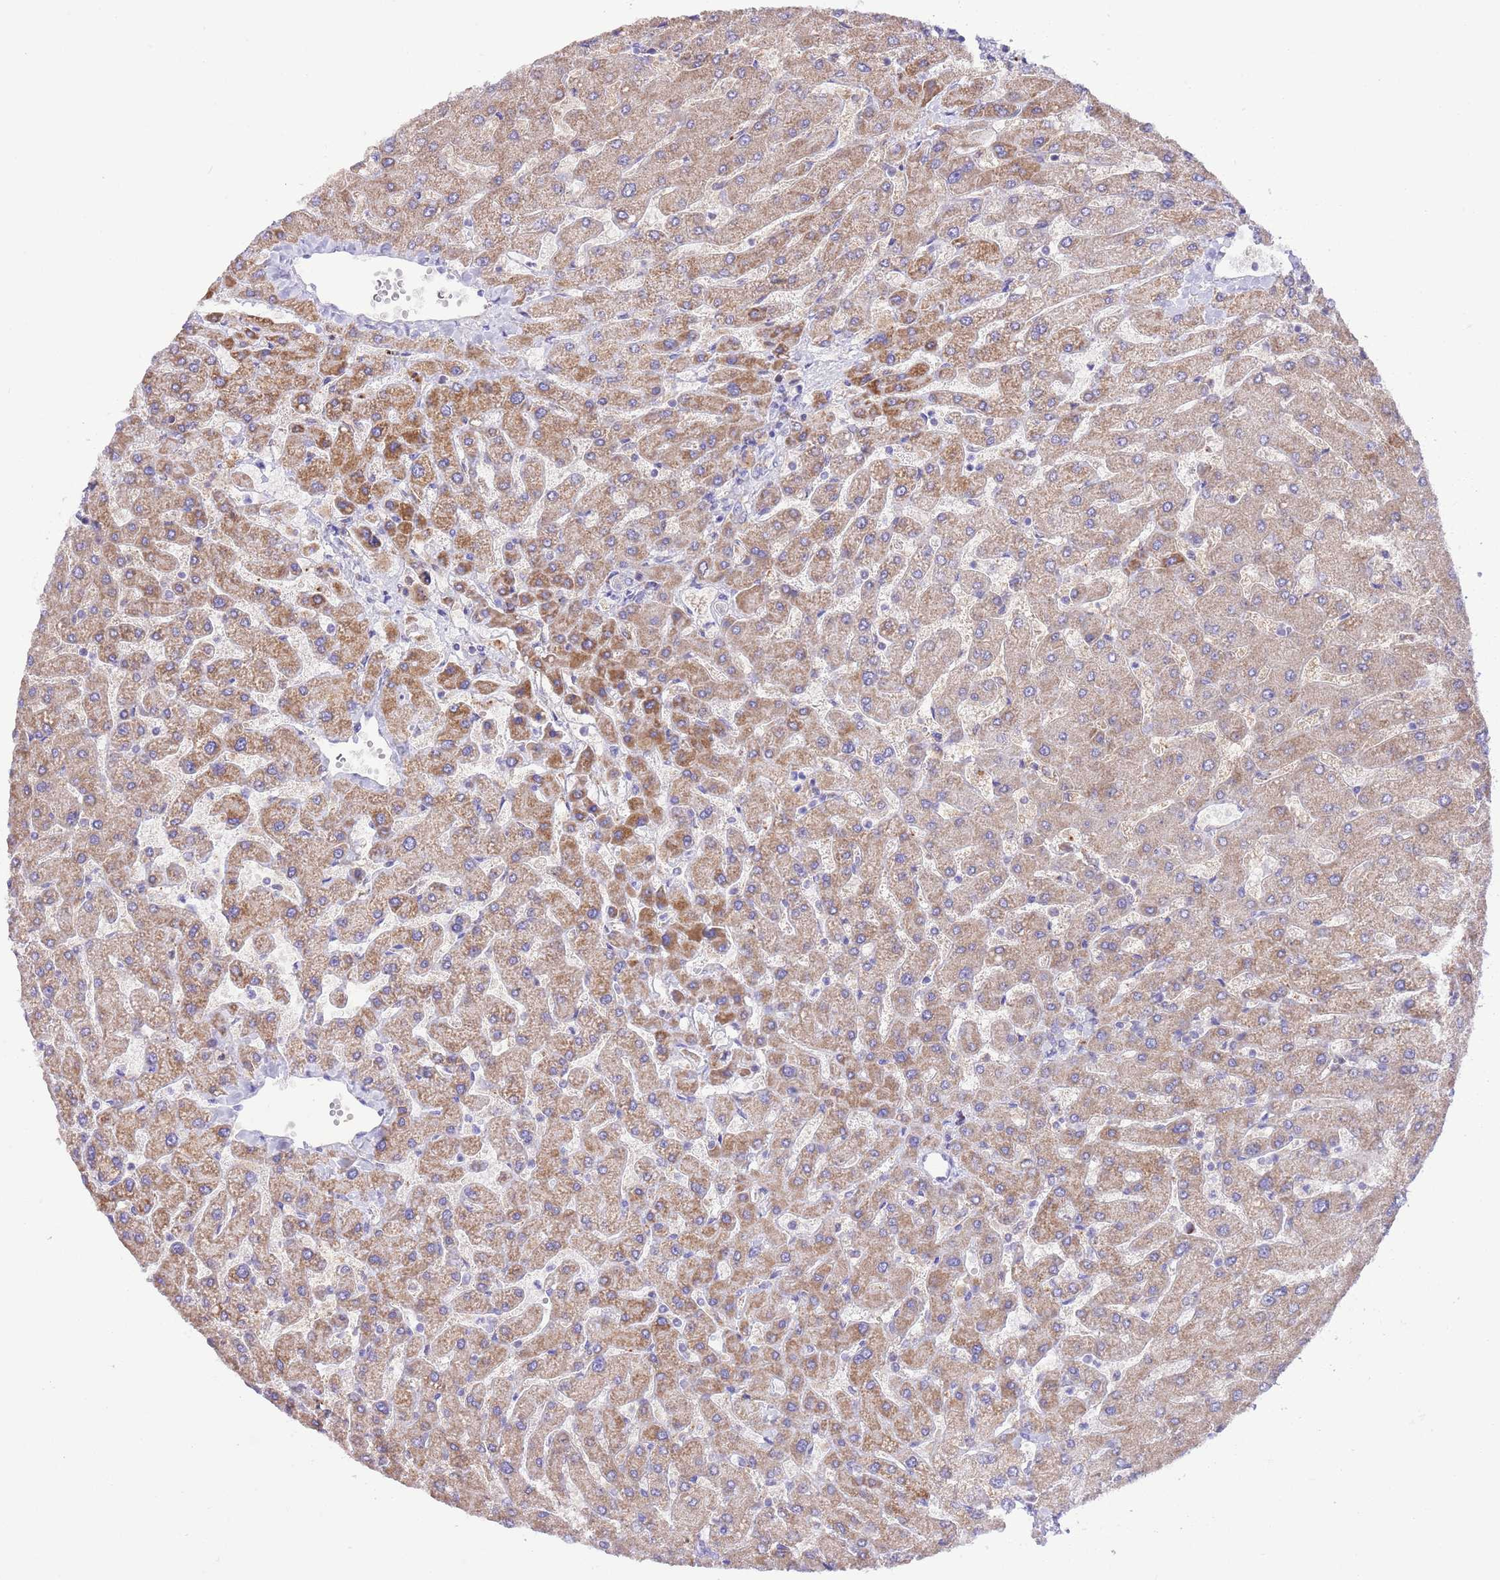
{"staining": {"intensity": "negative", "quantity": "none", "location": "none"}, "tissue": "liver", "cell_type": "Cholangiocytes", "image_type": "normal", "snomed": [{"axis": "morphology", "description": "Normal tissue, NOS"}, {"axis": "topography", "description": "Liver"}], "caption": "Immunohistochemistry (IHC) photomicrograph of unremarkable liver: liver stained with DAB exhibits no significant protein expression in cholangiocytes. (Stains: DAB immunohistochemistry with hematoxylin counter stain, Microscopy: brightfield microscopy at high magnification).", "gene": "SS18L2", "patient": {"sex": "male", "age": 55}}